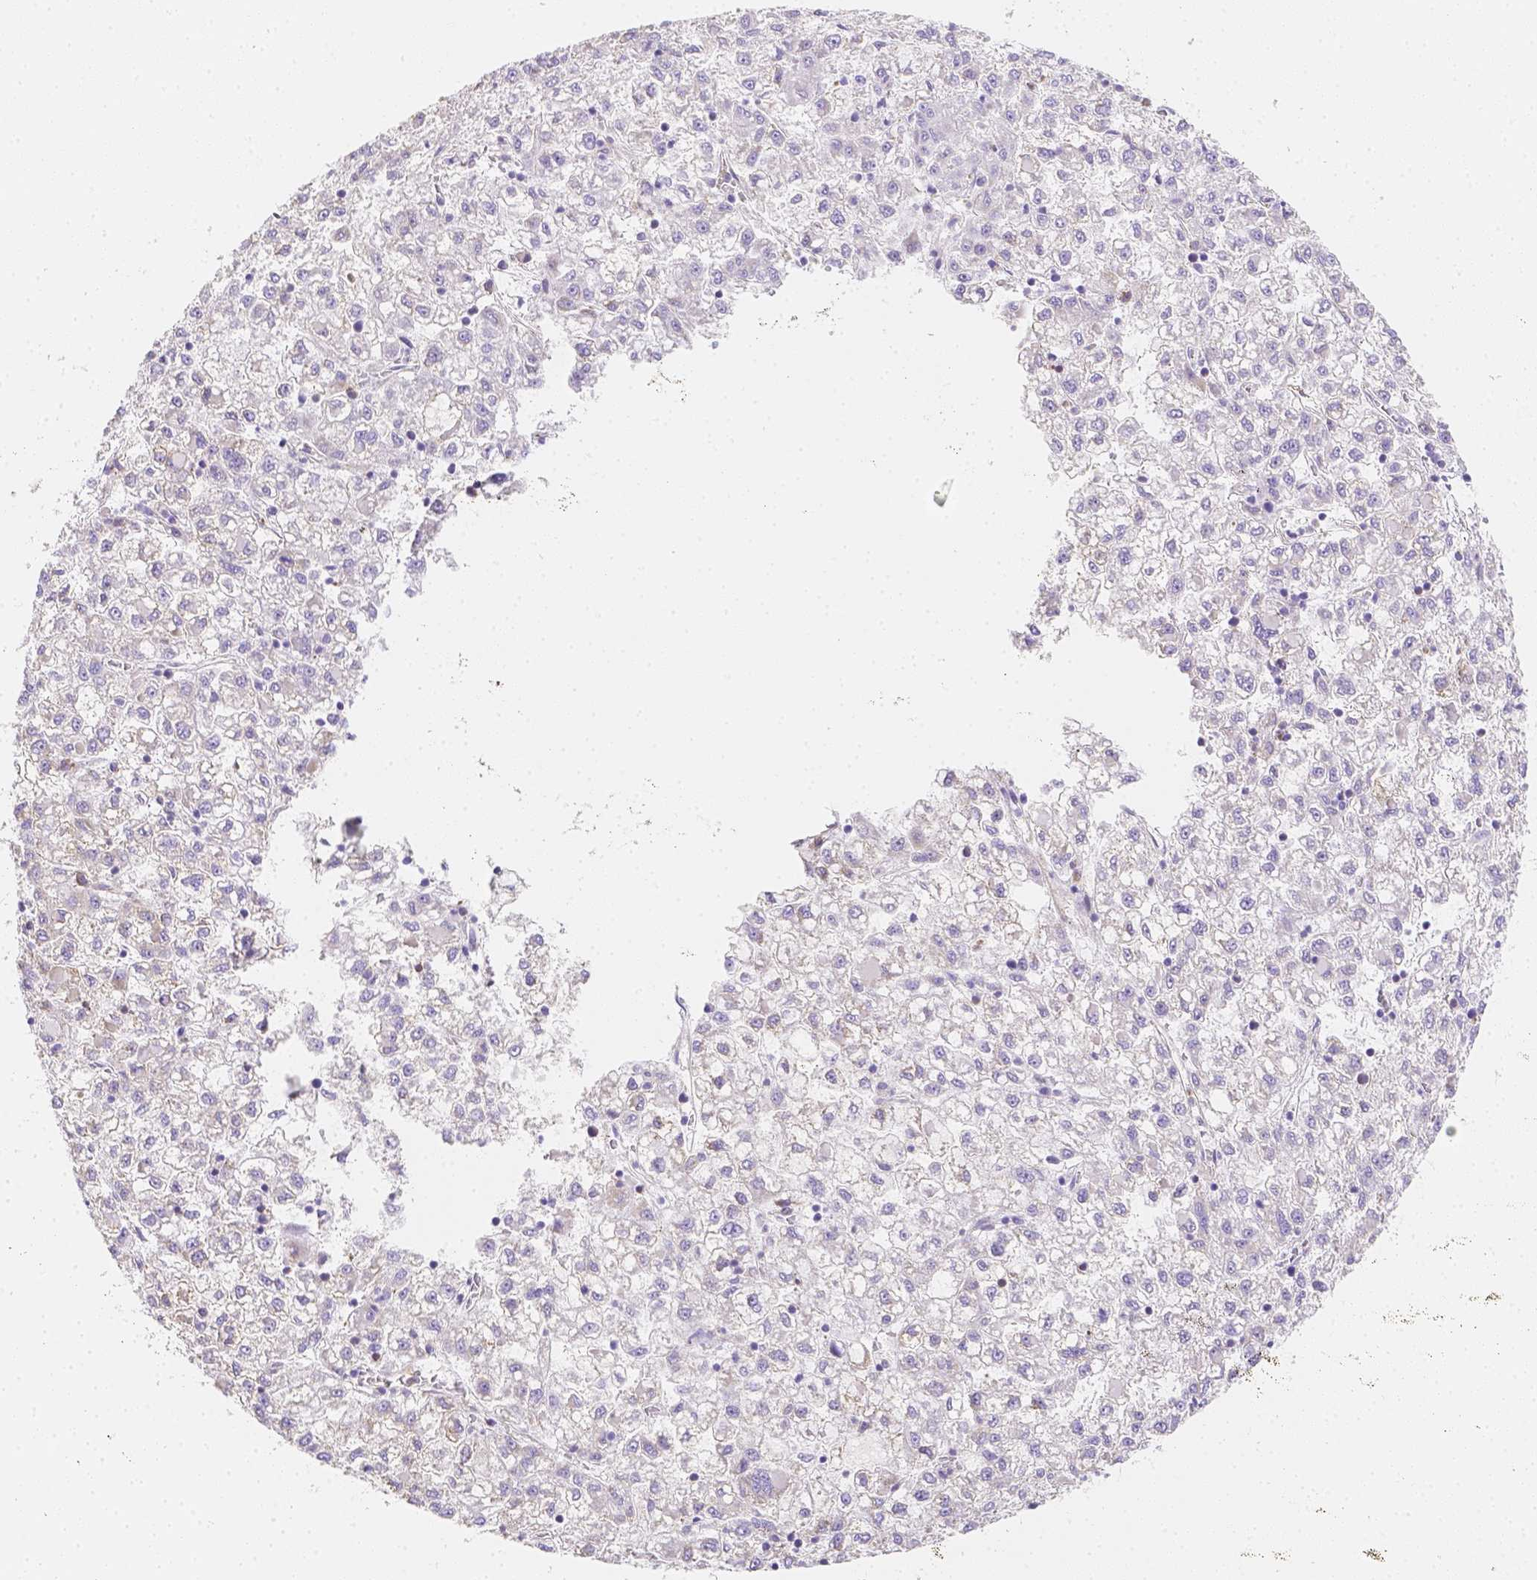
{"staining": {"intensity": "negative", "quantity": "none", "location": "none"}, "tissue": "liver cancer", "cell_type": "Tumor cells", "image_type": "cancer", "snomed": [{"axis": "morphology", "description": "Carcinoma, Hepatocellular, NOS"}, {"axis": "topography", "description": "Liver"}], "caption": "IHC image of human liver cancer stained for a protein (brown), which shows no staining in tumor cells.", "gene": "ASAH2", "patient": {"sex": "male", "age": 40}}